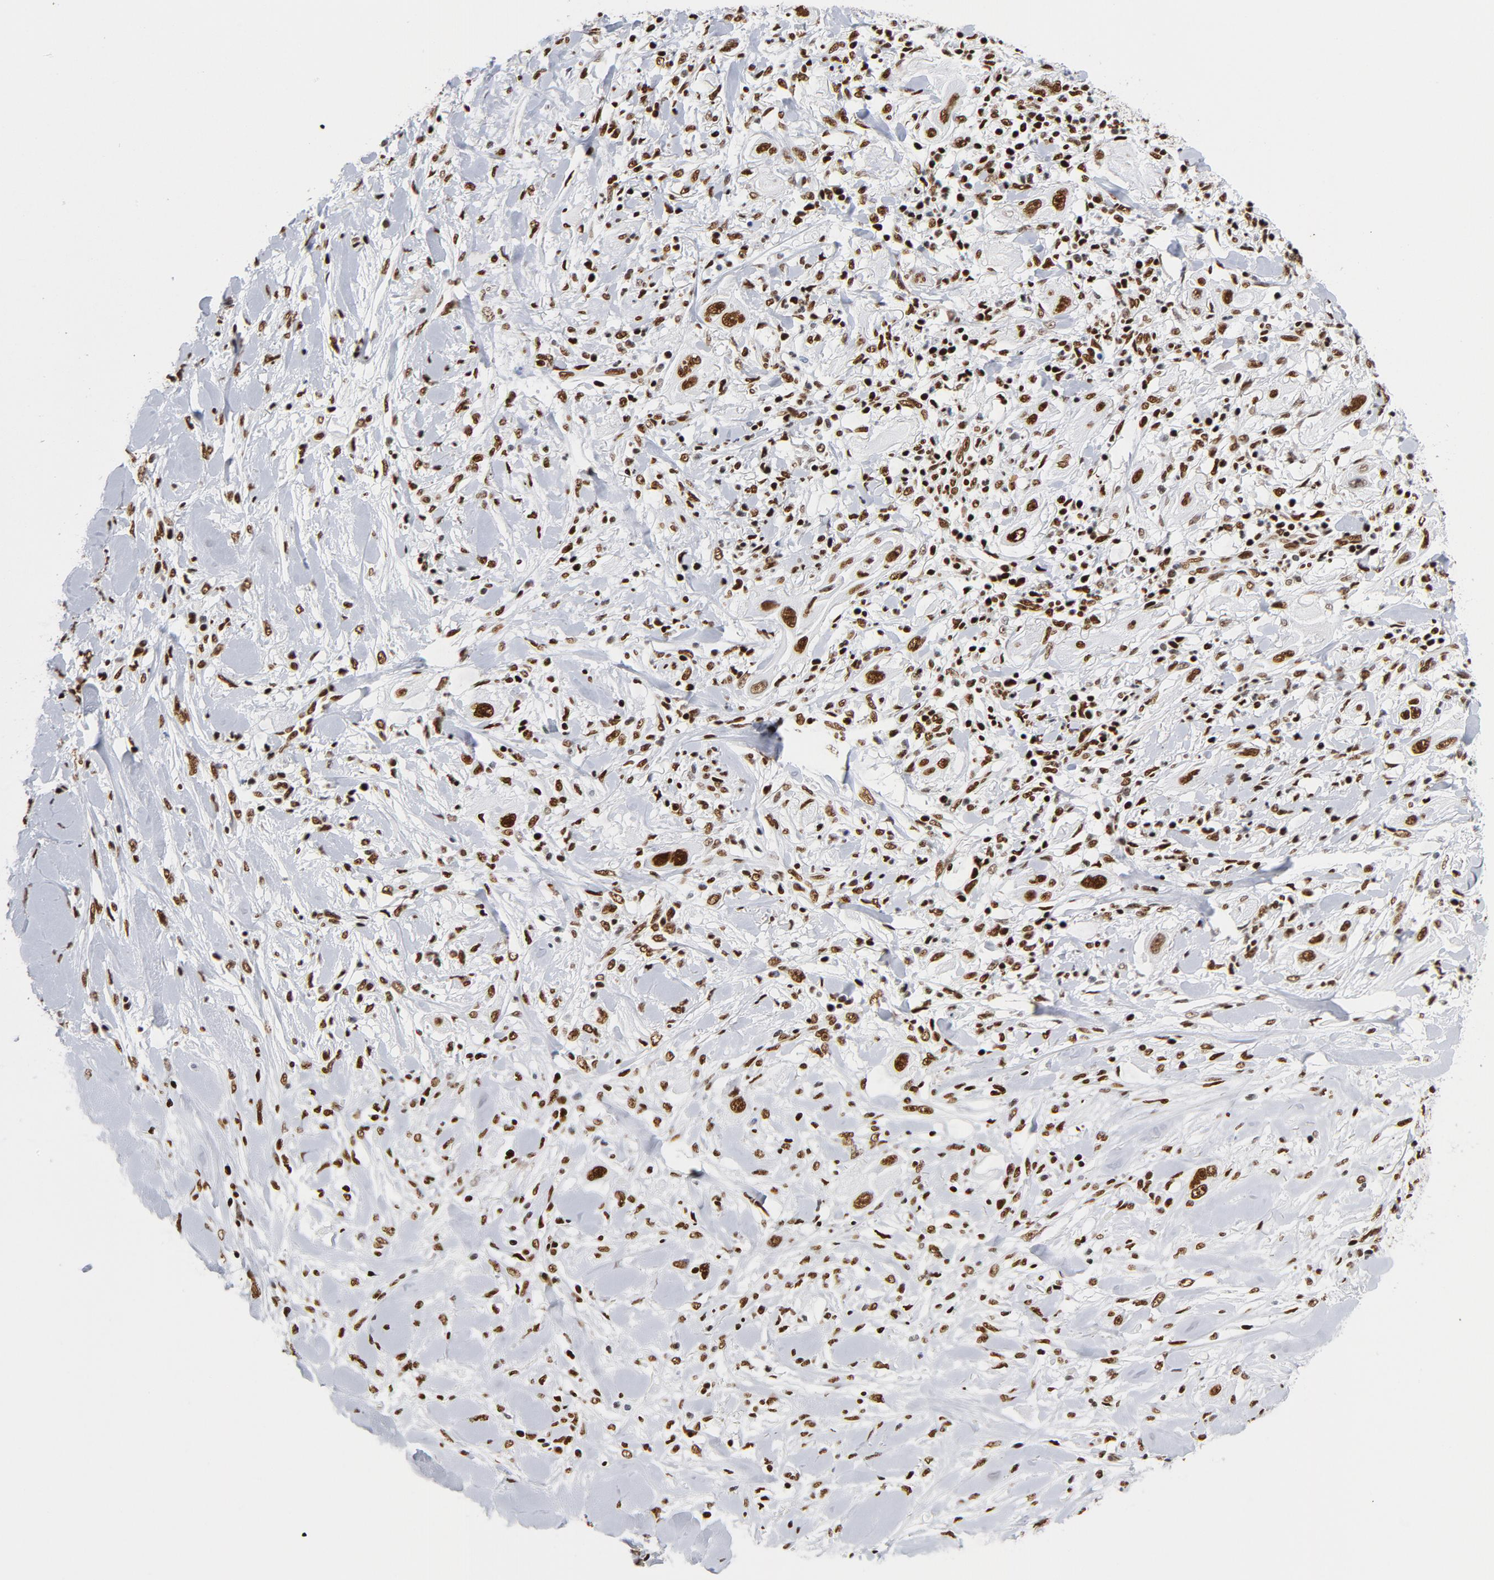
{"staining": {"intensity": "strong", "quantity": ">75%", "location": "nuclear"}, "tissue": "lung cancer", "cell_type": "Tumor cells", "image_type": "cancer", "snomed": [{"axis": "morphology", "description": "Squamous cell carcinoma, NOS"}, {"axis": "topography", "description": "Lung"}], "caption": "A brown stain labels strong nuclear positivity of a protein in lung squamous cell carcinoma tumor cells.", "gene": "XRCC5", "patient": {"sex": "female", "age": 47}}